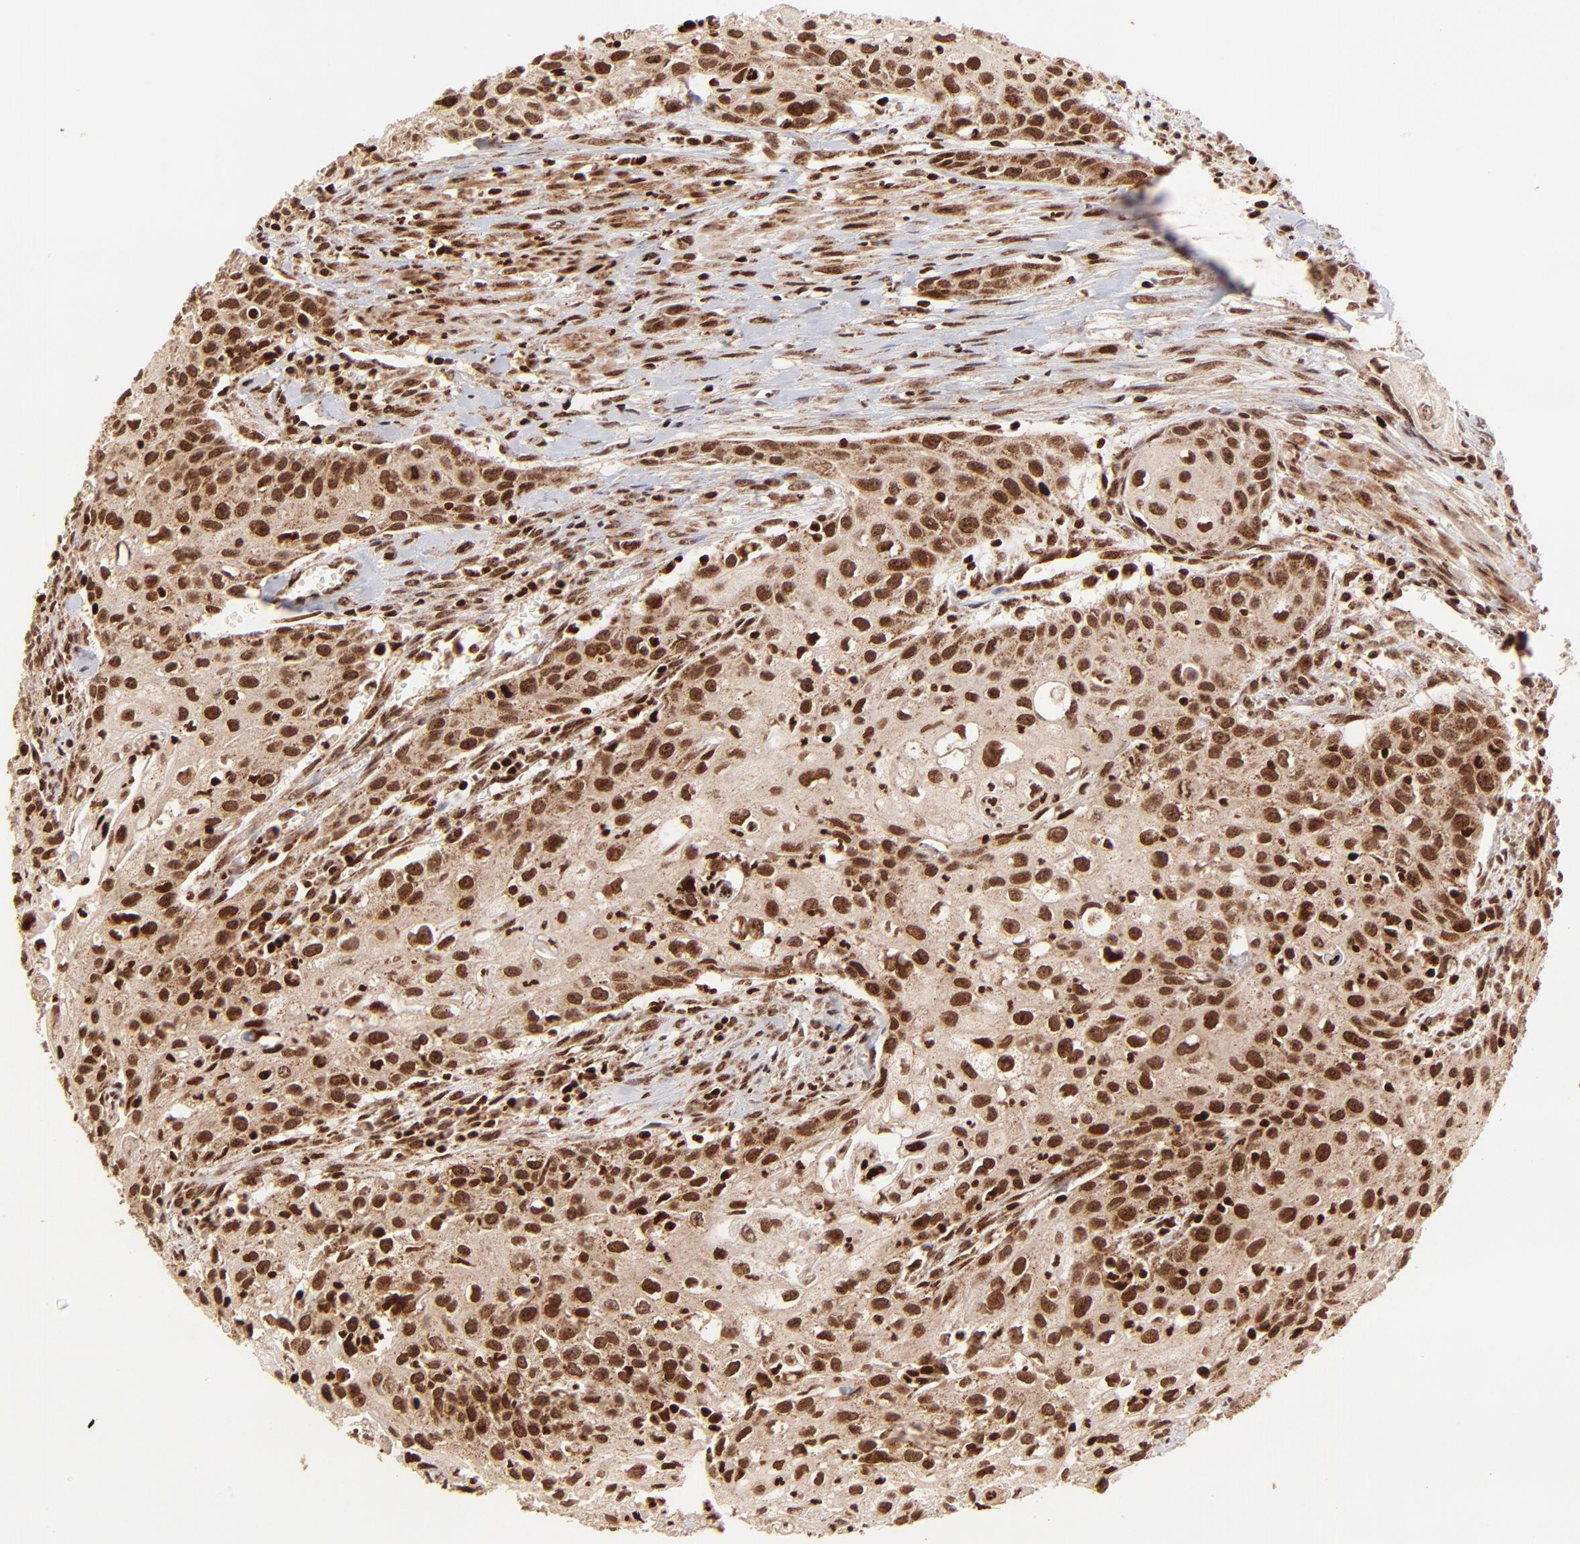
{"staining": {"intensity": "strong", "quantity": ">75%", "location": "nuclear"}, "tissue": "urothelial cancer", "cell_type": "Tumor cells", "image_type": "cancer", "snomed": [{"axis": "morphology", "description": "Urothelial carcinoma, High grade"}, {"axis": "topography", "description": "Urinary bladder"}], "caption": "A brown stain labels strong nuclear staining of a protein in high-grade urothelial carcinoma tumor cells.", "gene": "MED15", "patient": {"sex": "male", "age": 54}}